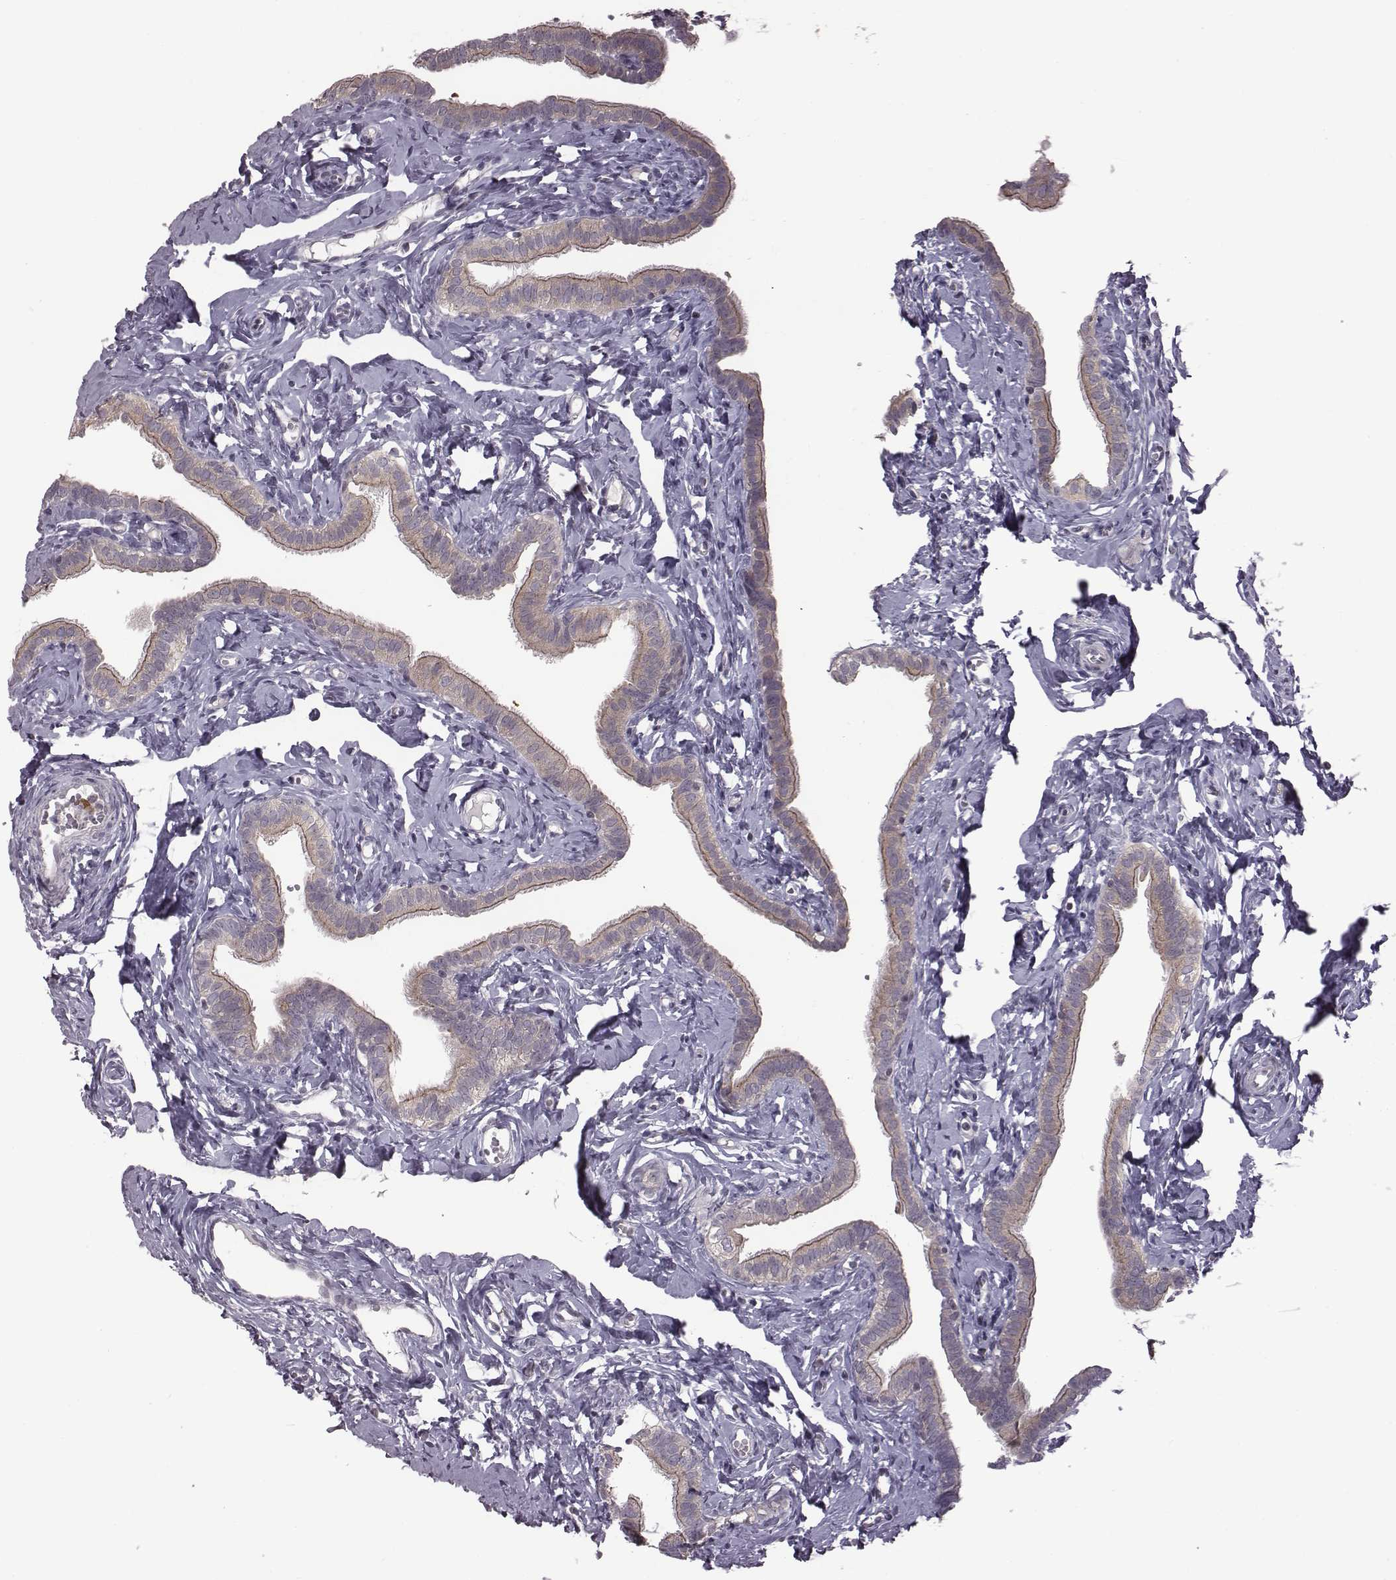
{"staining": {"intensity": "weak", "quantity": "25%-75%", "location": "cytoplasmic/membranous"}, "tissue": "fallopian tube", "cell_type": "Glandular cells", "image_type": "normal", "snomed": [{"axis": "morphology", "description": "Normal tissue, NOS"}, {"axis": "topography", "description": "Fallopian tube"}], "caption": "Immunohistochemical staining of normal human fallopian tube displays weak cytoplasmic/membranous protein expression in approximately 25%-75% of glandular cells.", "gene": "BICDL1", "patient": {"sex": "female", "age": 41}}